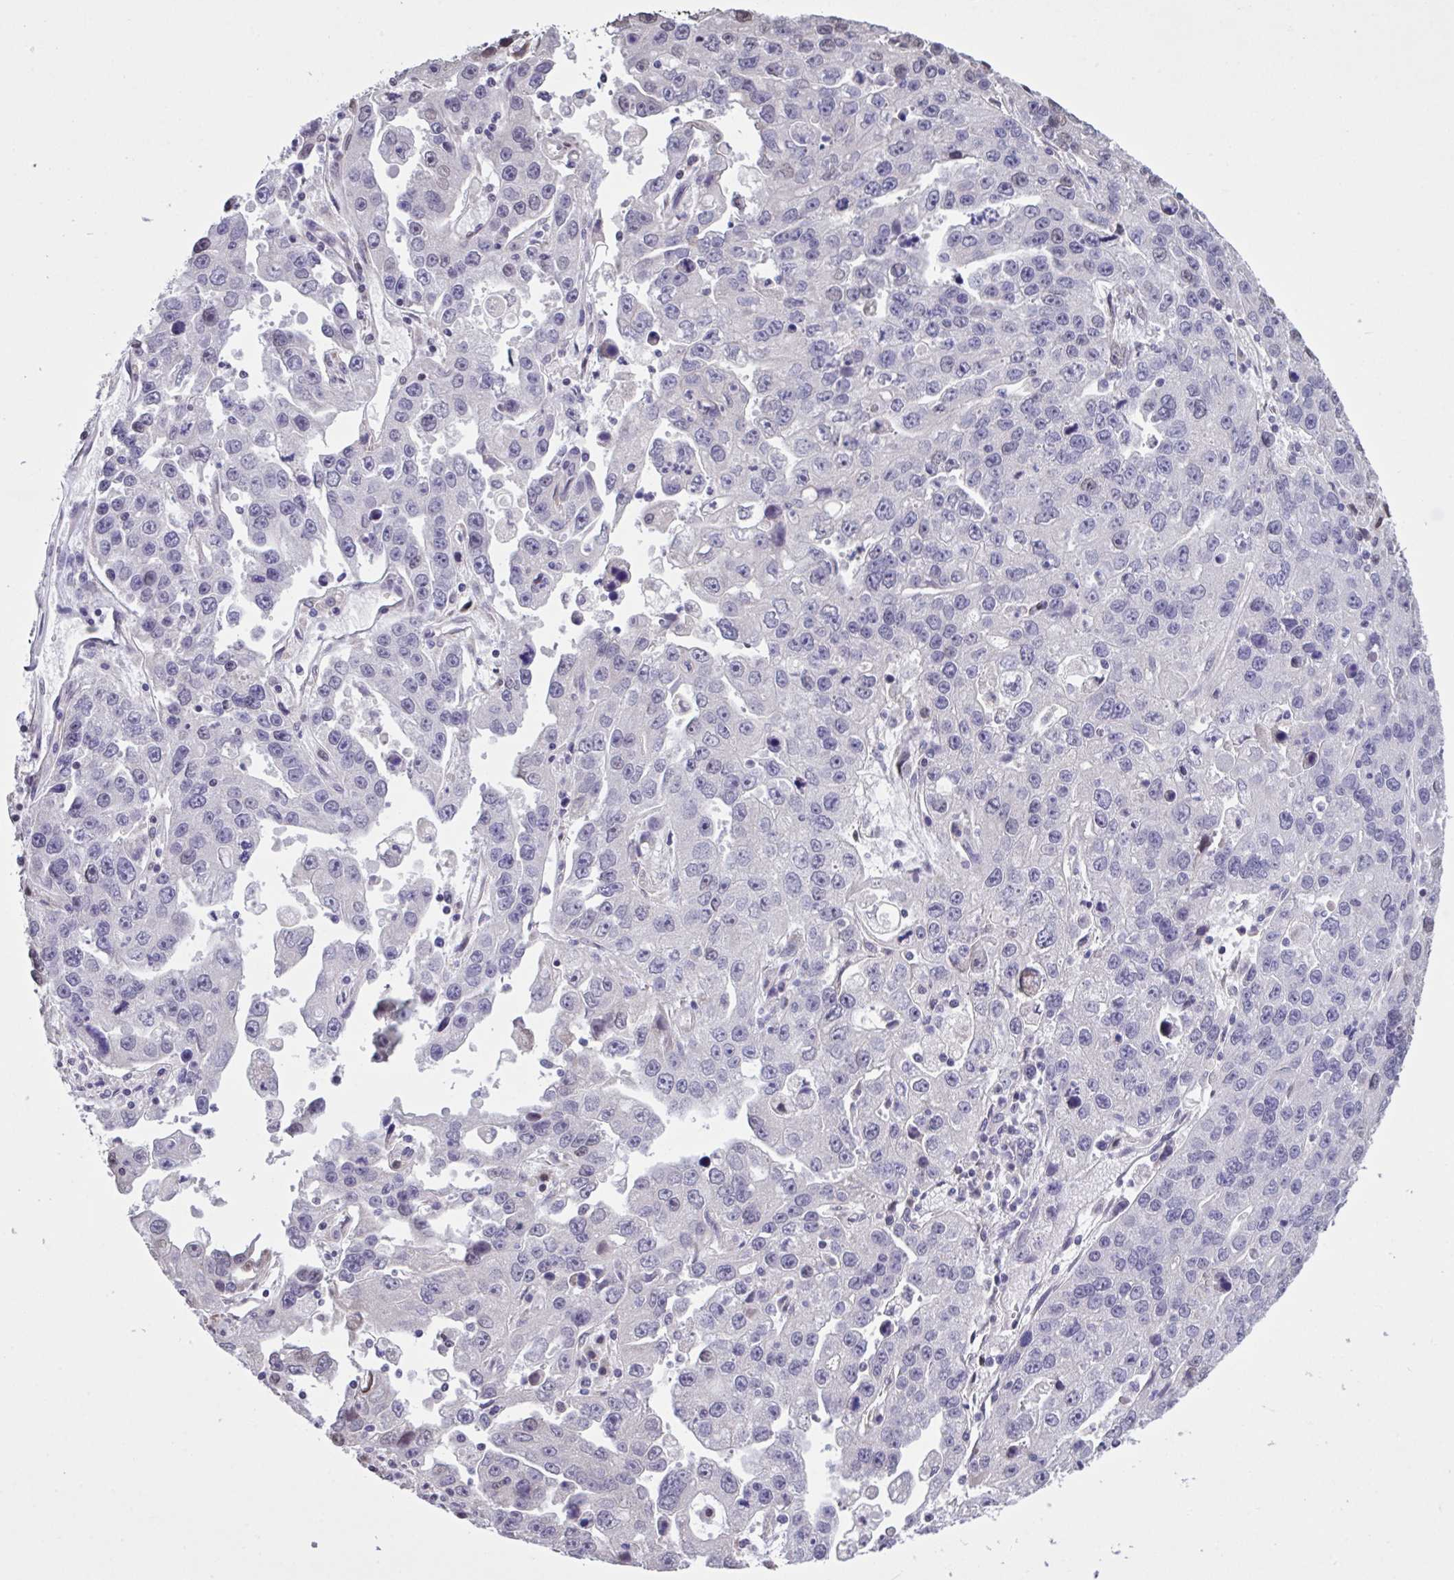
{"staining": {"intensity": "moderate", "quantity": "<25%", "location": "nuclear"}, "tissue": "endometrial cancer", "cell_type": "Tumor cells", "image_type": "cancer", "snomed": [{"axis": "morphology", "description": "Adenocarcinoma, NOS"}, {"axis": "topography", "description": "Uterus"}], "caption": "IHC photomicrograph of human endometrial adenocarcinoma stained for a protein (brown), which reveals low levels of moderate nuclear positivity in approximately <25% of tumor cells.", "gene": "MRGPRX2", "patient": {"sex": "female", "age": 62}}